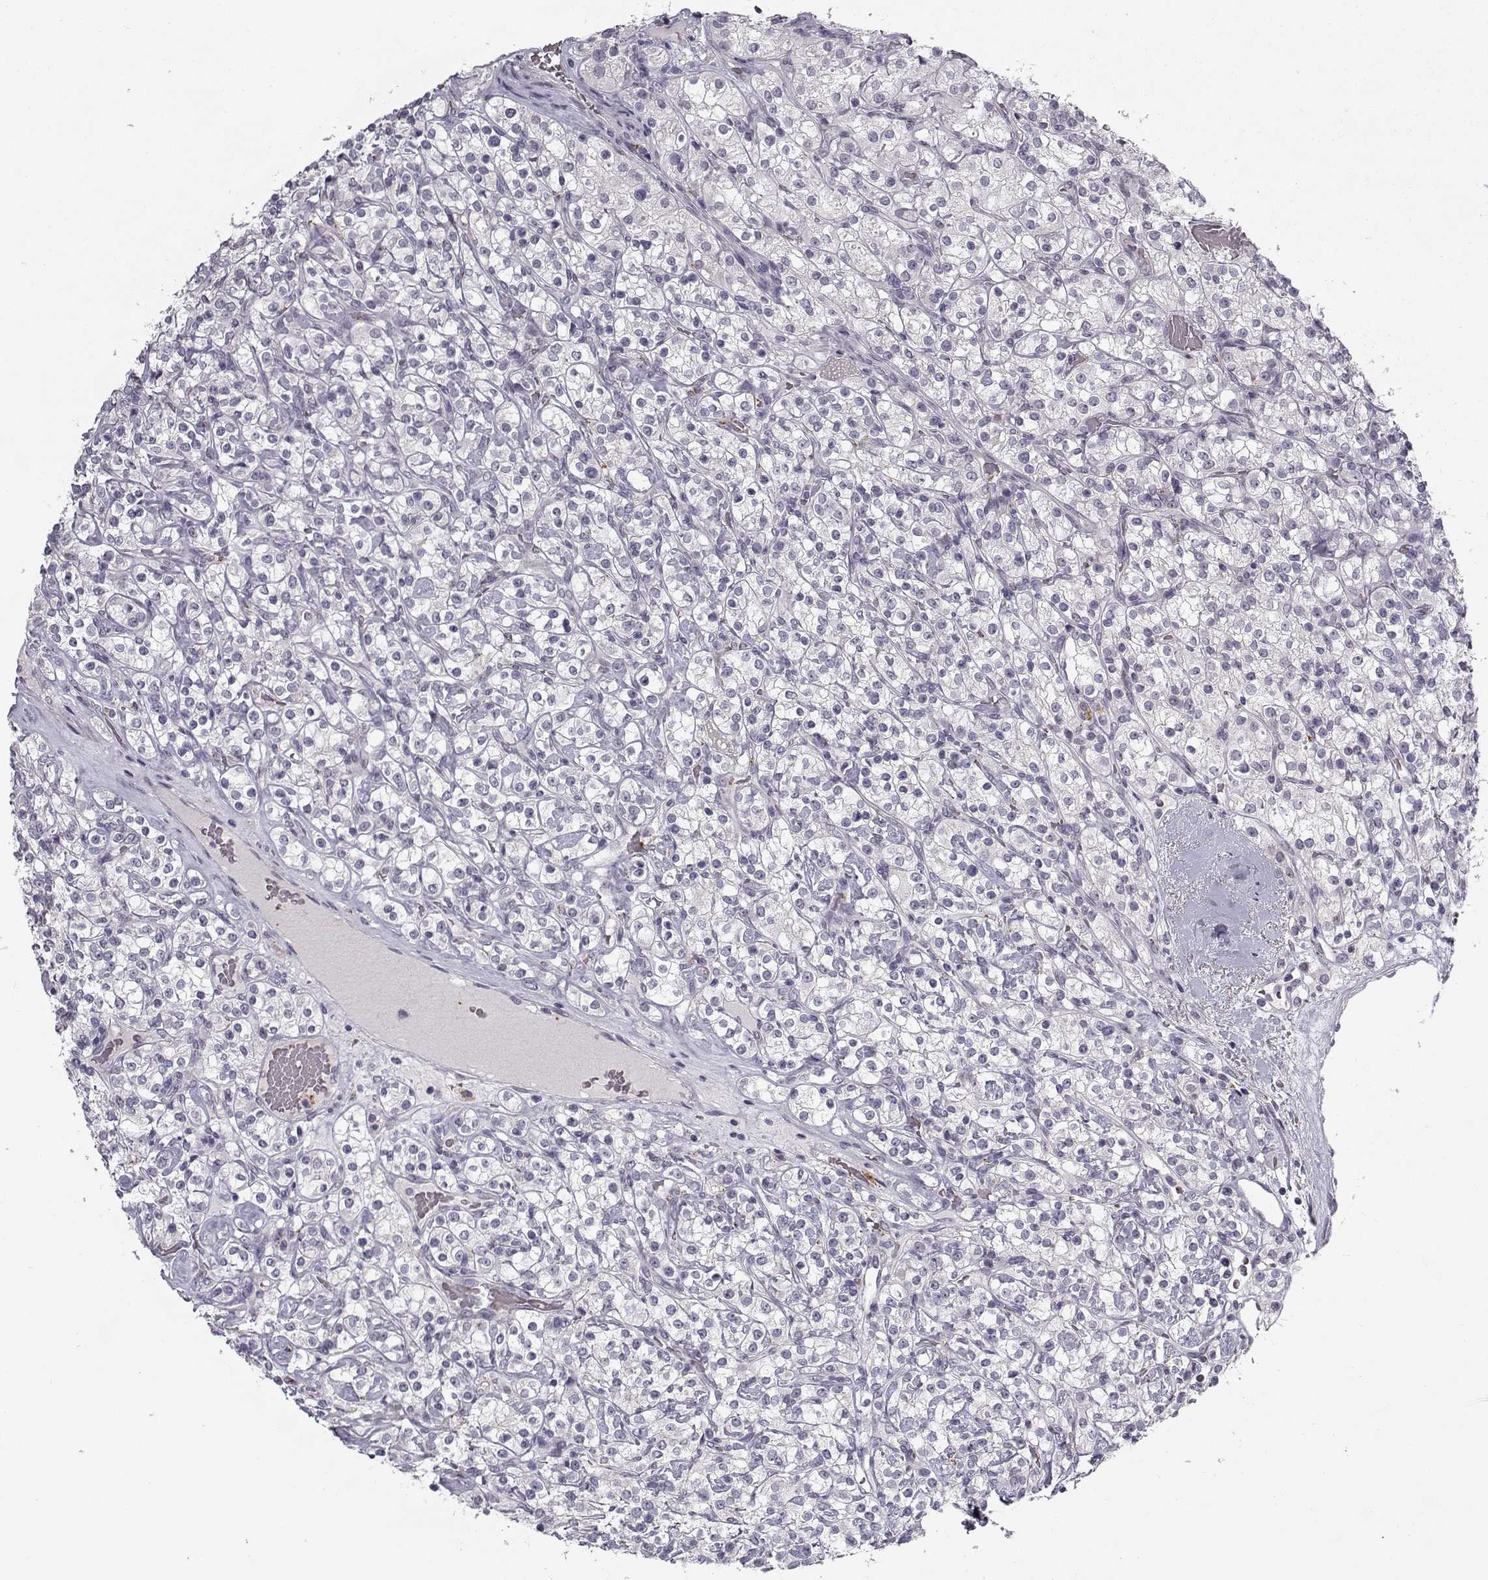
{"staining": {"intensity": "negative", "quantity": "none", "location": "none"}, "tissue": "renal cancer", "cell_type": "Tumor cells", "image_type": "cancer", "snomed": [{"axis": "morphology", "description": "Adenocarcinoma, NOS"}, {"axis": "topography", "description": "Kidney"}], "caption": "Photomicrograph shows no protein staining in tumor cells of renal cancer (adenocarcinoma) tissue.", "gene": "SNCA", "patient": {"sex": "male", "age": 77}}